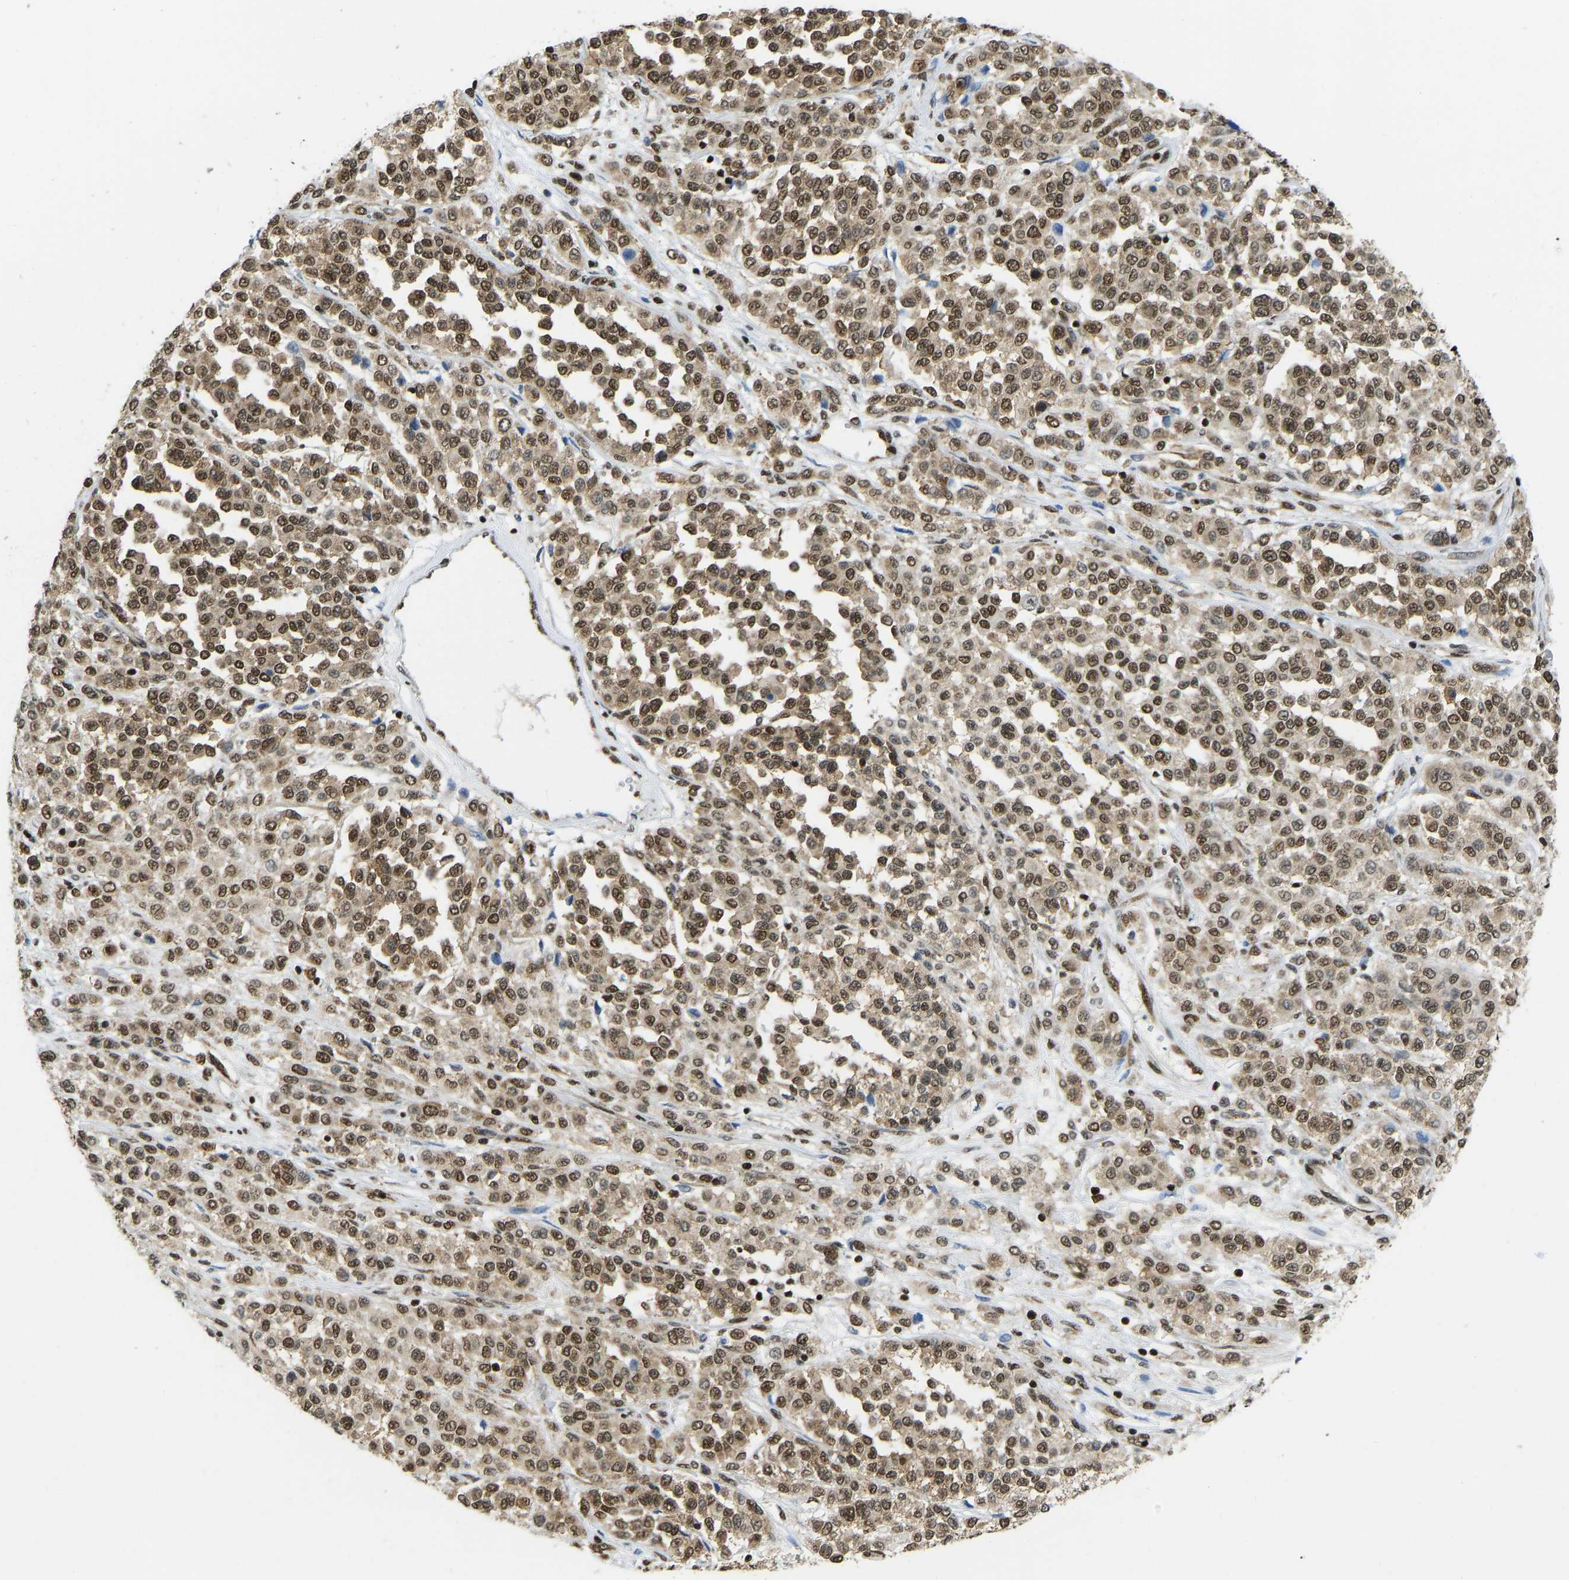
{"staining": {"intensity": "moderate", "quantity": ">75%", "location": "cytoplasmic/membranous,nuclear"}, "tissue": "melanoma", "cell_type": "Tumor cells", "image_type": "cancer", "snomed": [{"axis": "morphology", "description": "Malignant melanoma, Metastatic site"}, {"axis": "topography", "description": "Pancreas"}], "caption": "Protein expression by IHC shows moderate cytoplasmic/membranous and nuclear staining in about >75% of tumor cells in malignant melanoma (metastatic site).", "gene": "ZSCAN20", "patient": {"sex": "female", "age": 30}}